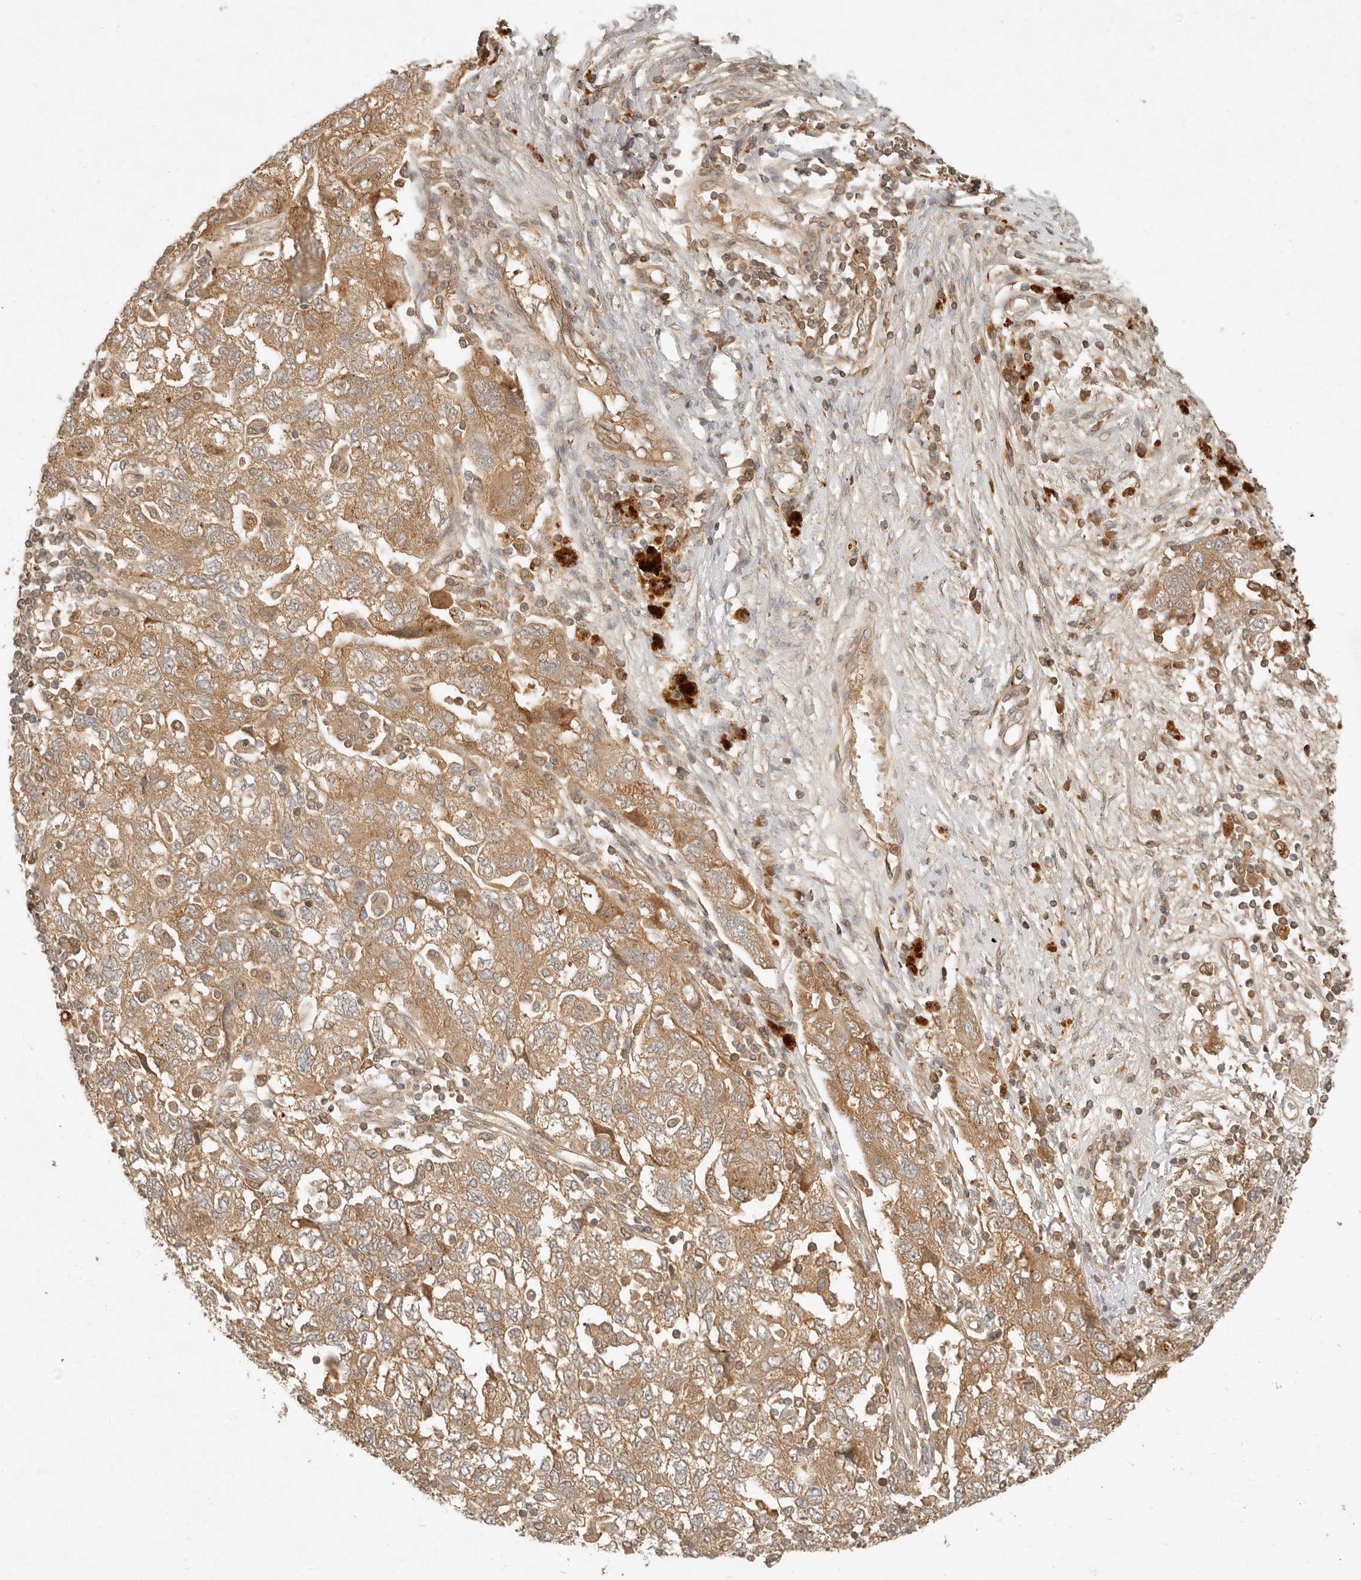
{"staining": {"intensity": "moderate", "quantity": ">75%", "location": "cytoplasmic/membranous"}, "tissue": "ovarian cancer", "cell_type": "Tumor cells", "image_type": "cancer", "snomed": [{"axis": "morphology", "description": "Carcinoma, NOS"}, {"axis": "morphology", "description": "Cystadenocarcinoma, serous, NOS"}, {"axis": "topography", "description": "Ovary"}], "caption": "Moderate cytoplasmic/membranous expression for a protein is seen in approximately >75% of tumor cells of ovarian cancer using IHC.", "gene": "ANKRD61", "patient": {"sex": "female", "age": 69}}